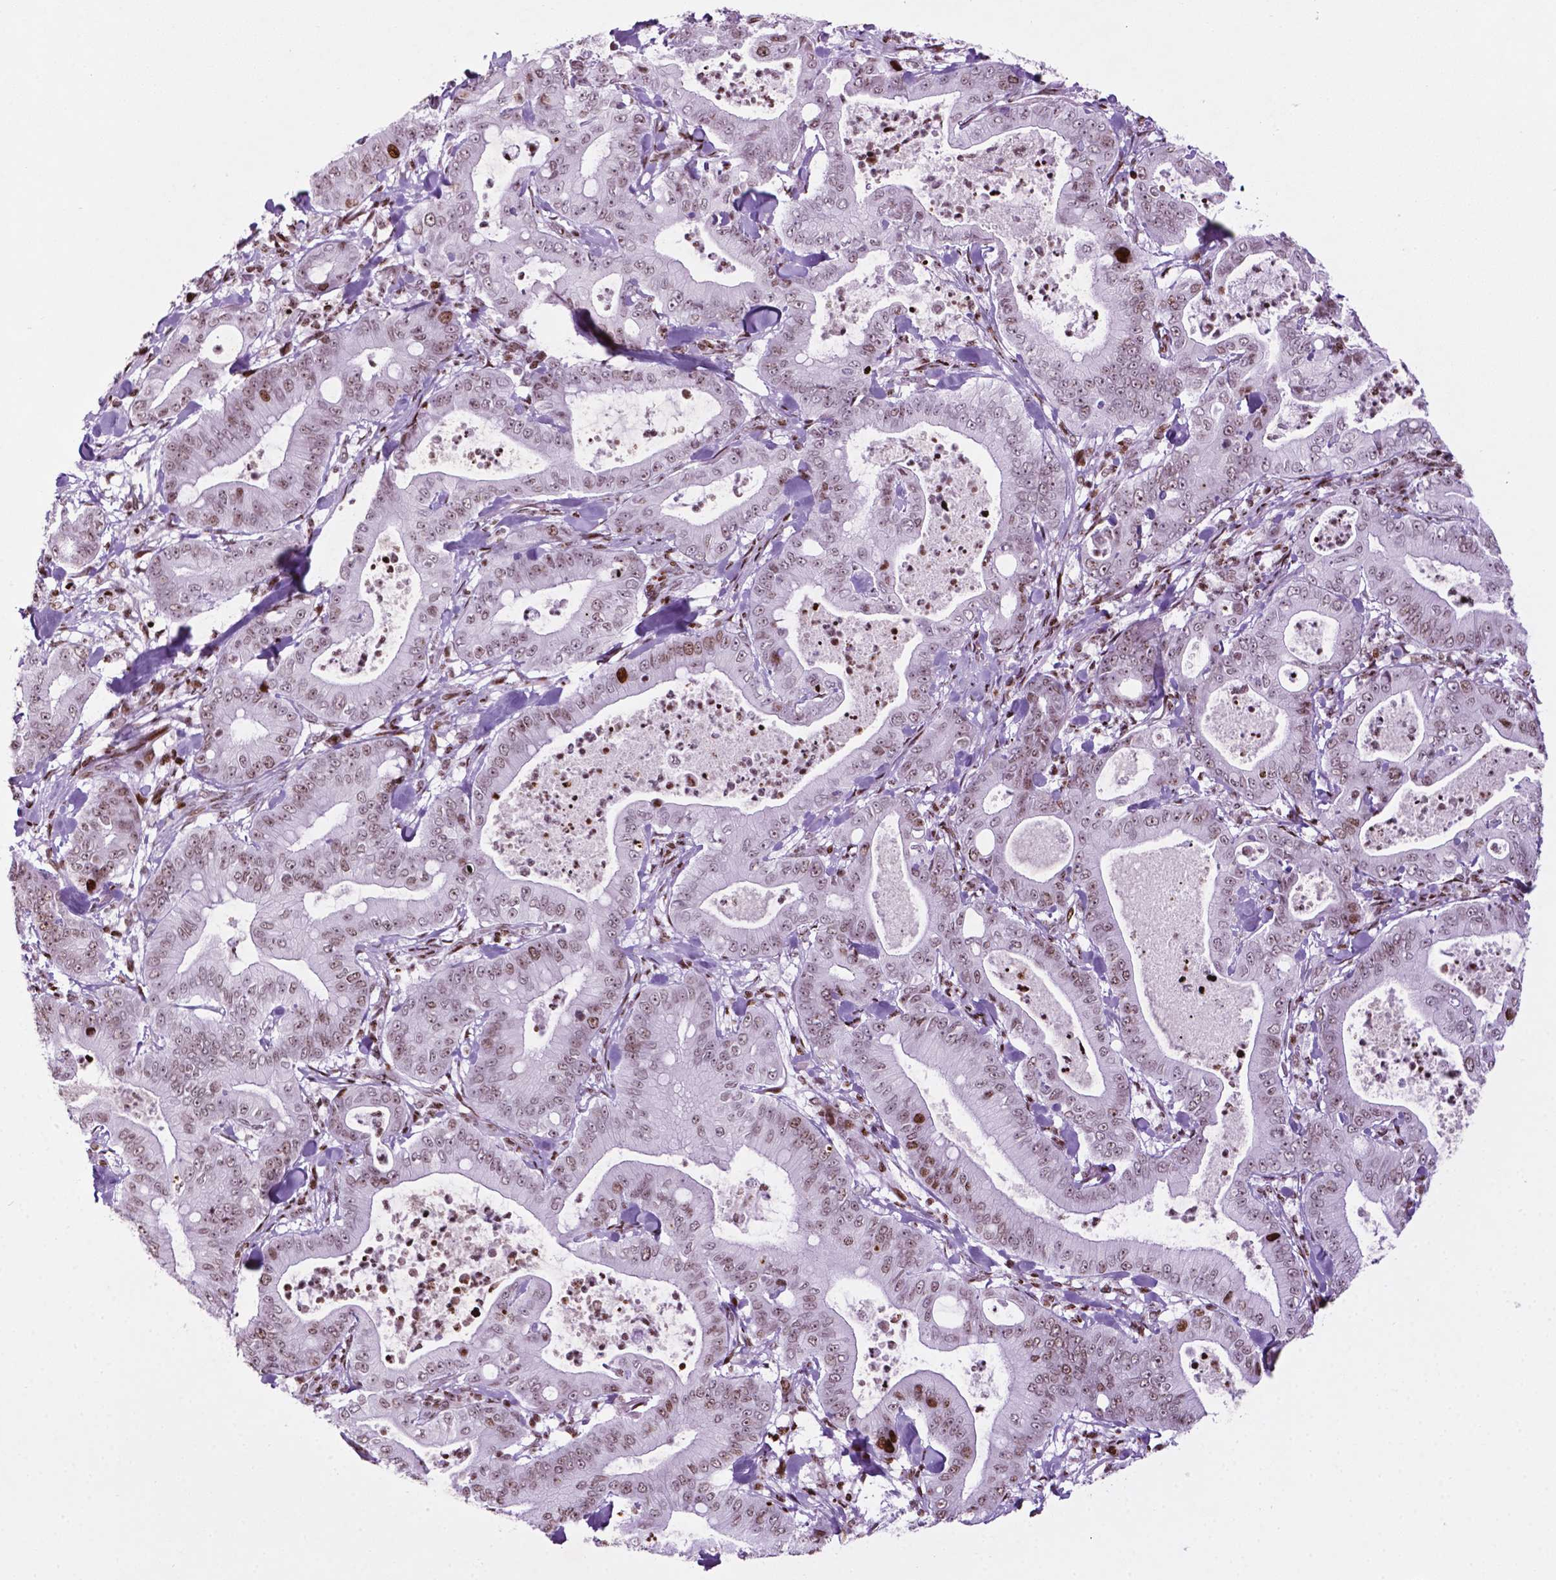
{"staining": {"intensity": "moderate", "quantity": ">75%", "location": "nuclear"}, "tissue": "pancreatic cancer", "cell_type": "Tumor cells", "image_type": "cancer", "snomed": [{"axis": "morphology", "description": "Adenocarcinoma, NOS"}, {"axis": "topography", "description": "Pancreas"}], "caption": "Moderate nuclear expression is seen in about >75% of tumor cells in pancreatic adenocarcinoma.", "gene": "TMEM250", "patient": {"sex": "male", "age": 71}}